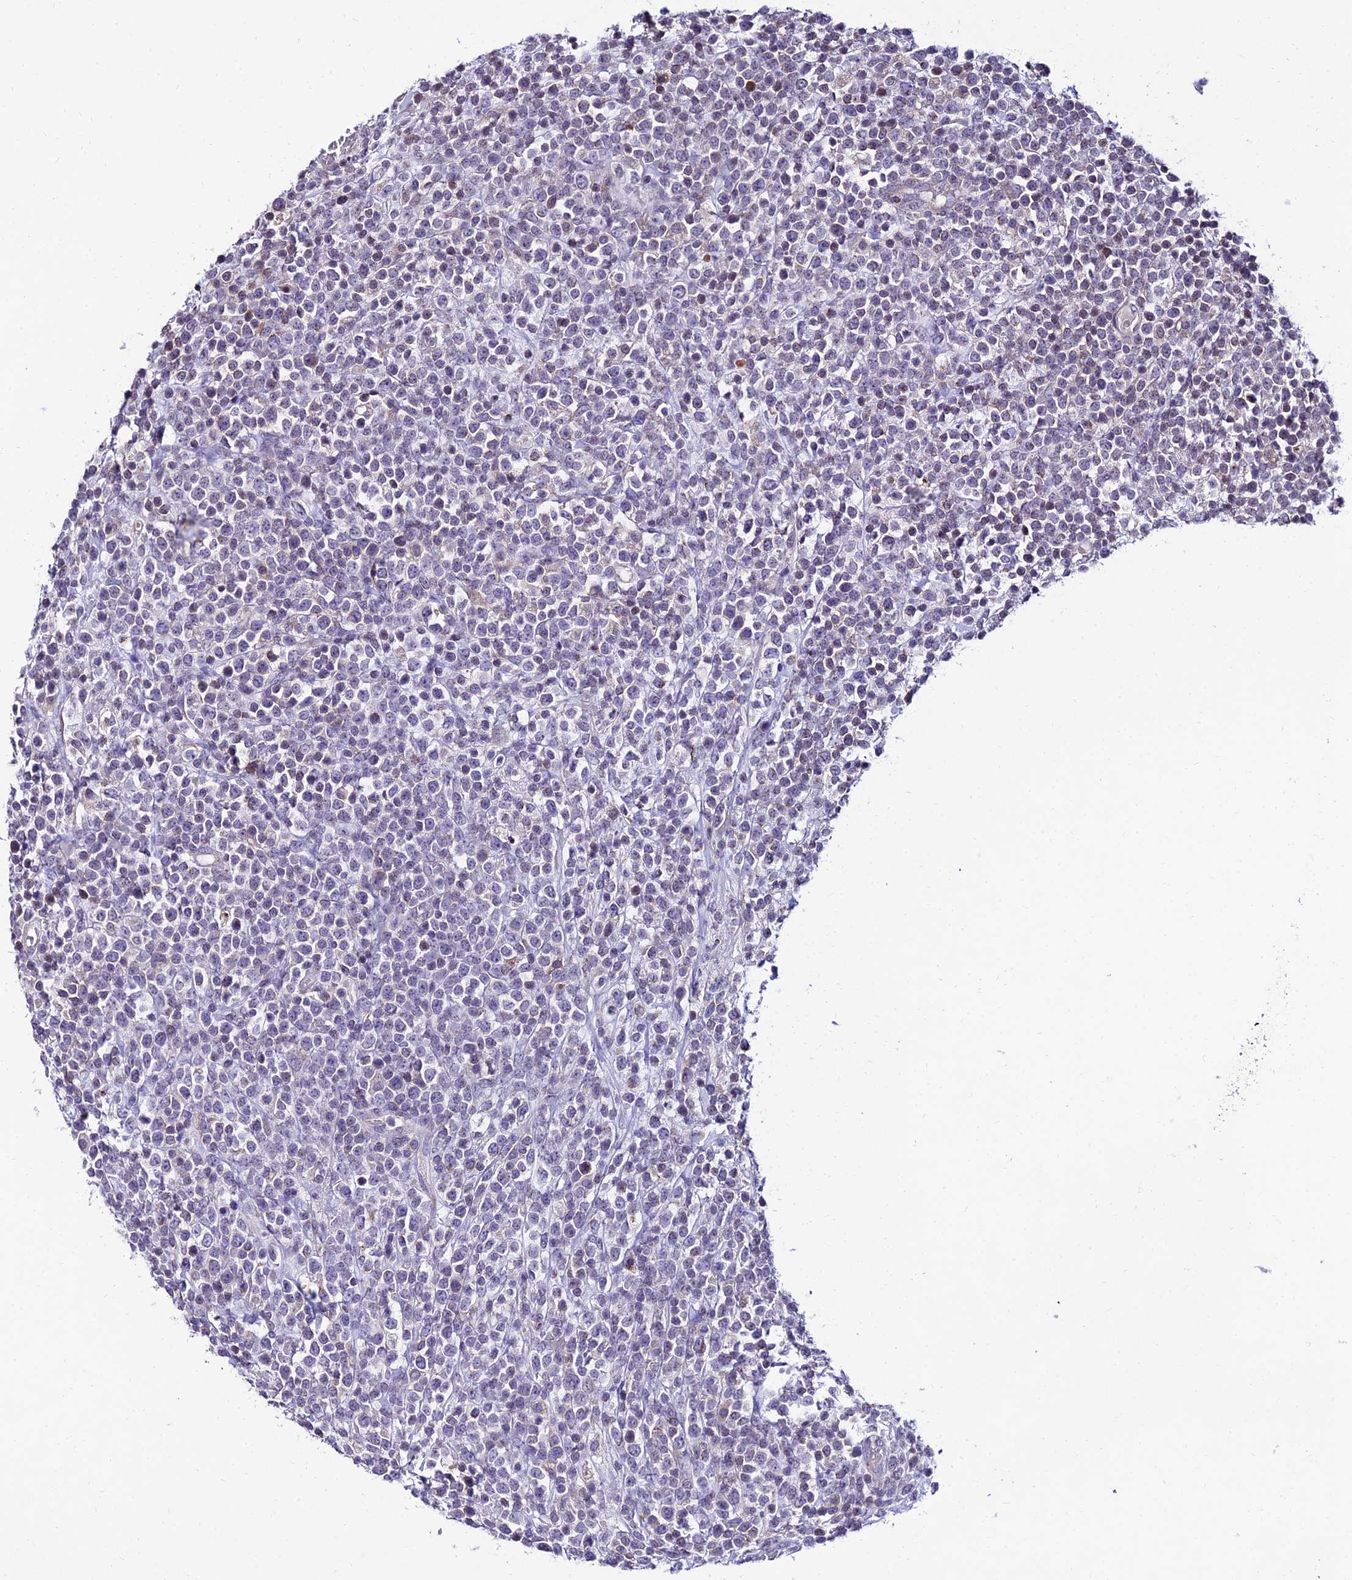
{"staining": {"intensity": "negative", "quantity": "none", "location": "none"}, "tissue": "lymphoma", "cell_type": "Tumor cells", "image_type": "cancer", "snomed": [{"axis": "morphology", "description": "Malignant lymphoma, non-Hodgkin's type, High grade"}, {"axis": "topography", "description": "Colon"}], "caption": "Immunohistochemistry (IHC) histopathology image of lymphoma stained for a protein (brown), which shows no expression in tumor cells.", "gene": "CDNF", "patient": {"sex": "female", "age": 53}}